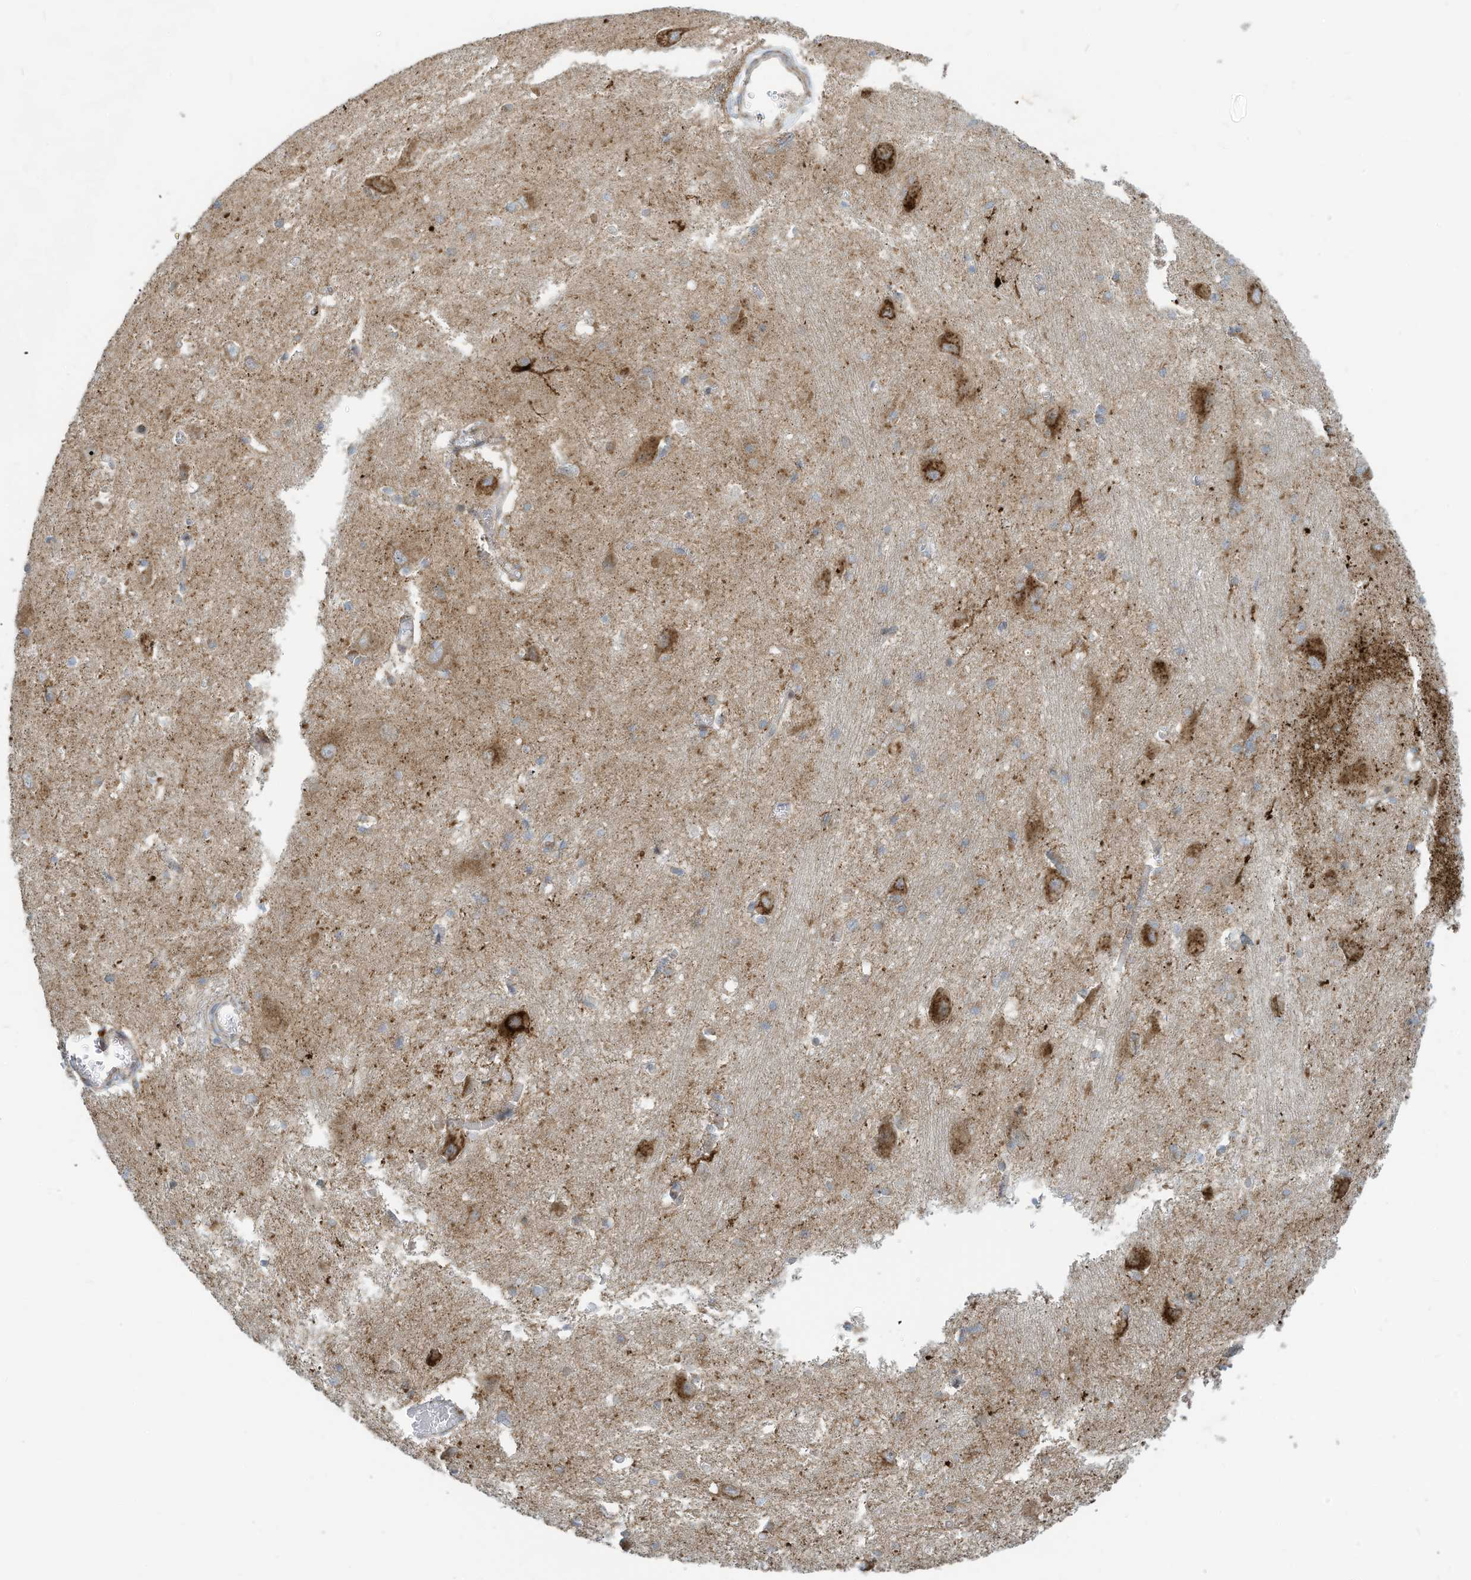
{"staining": {"intensity": "negative", "quantity": "none", "location": "none"}, "tissue": "caudate", "cell_type": "Glial cells", "image_type": "normal", "snomed": [{"axis": "morphology", "description": "Normal tissue, NOS"}, {"axis": "topography", "description": "Lateral ventricle wall"}], "caption": "High power microscopy photomicrograph of an IHC micrograph of normal caudate, revealing no significant staining in glial cells.", "gene": "METTL6", "patient": {"sex": "male", "age": 37}}